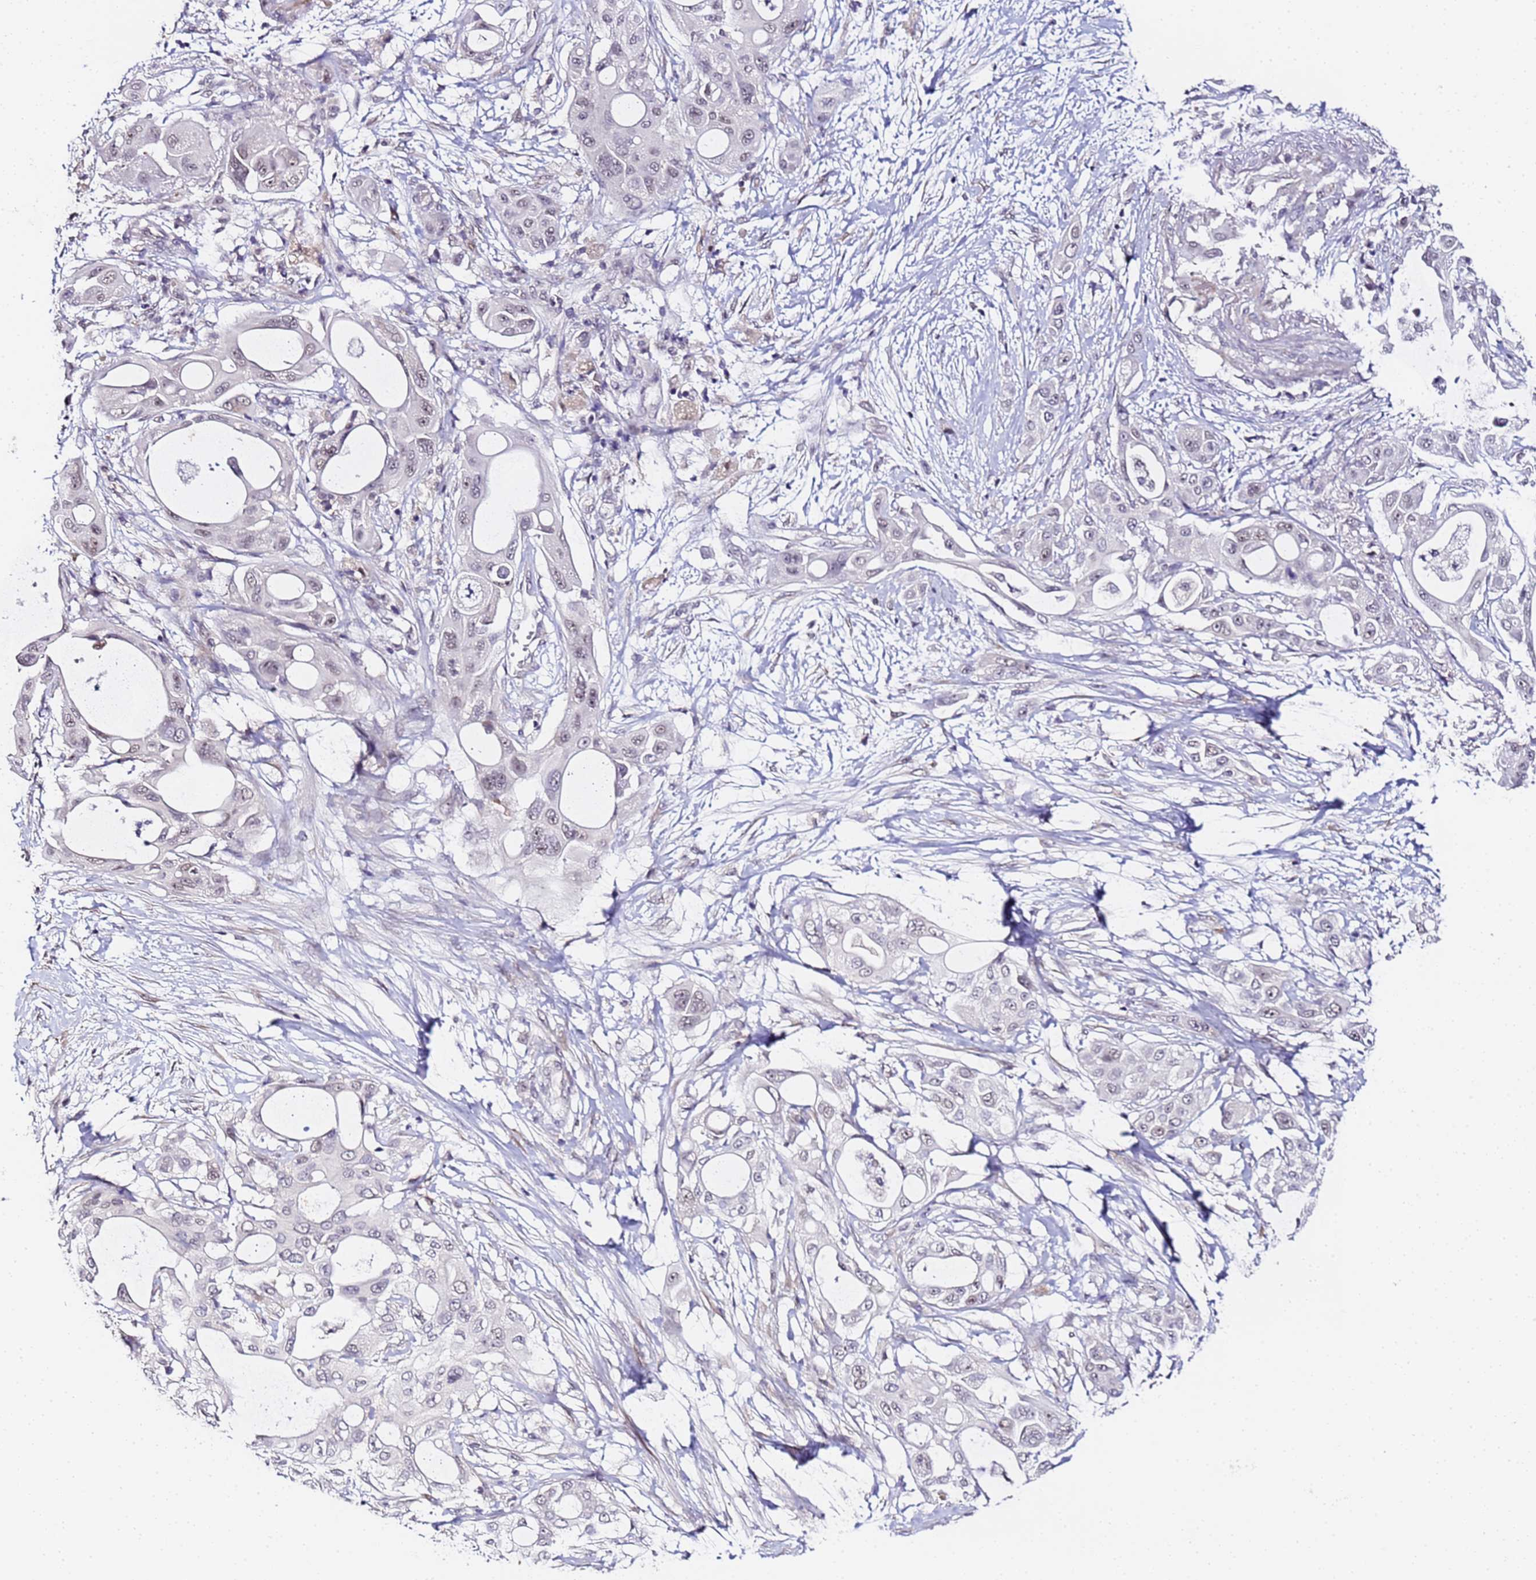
{"staining": {"intensity": "weak", "quantity": "<25%", "location": "nuclear"}, "tissue": "pancreatic cancer", "cell_type": "Tumor cells", "image_type": "cancer", "snomed": [{"axis": "morphology", "description": "Adenocarcinoma, NOS"}, {"axis": "topography", "description": "Pancreas"}], "caption": "There is no significant staining in tumor cells of pancreatic cancer.", "gene": "LSM3", "patient": {"sex": "male", "age": 68}}